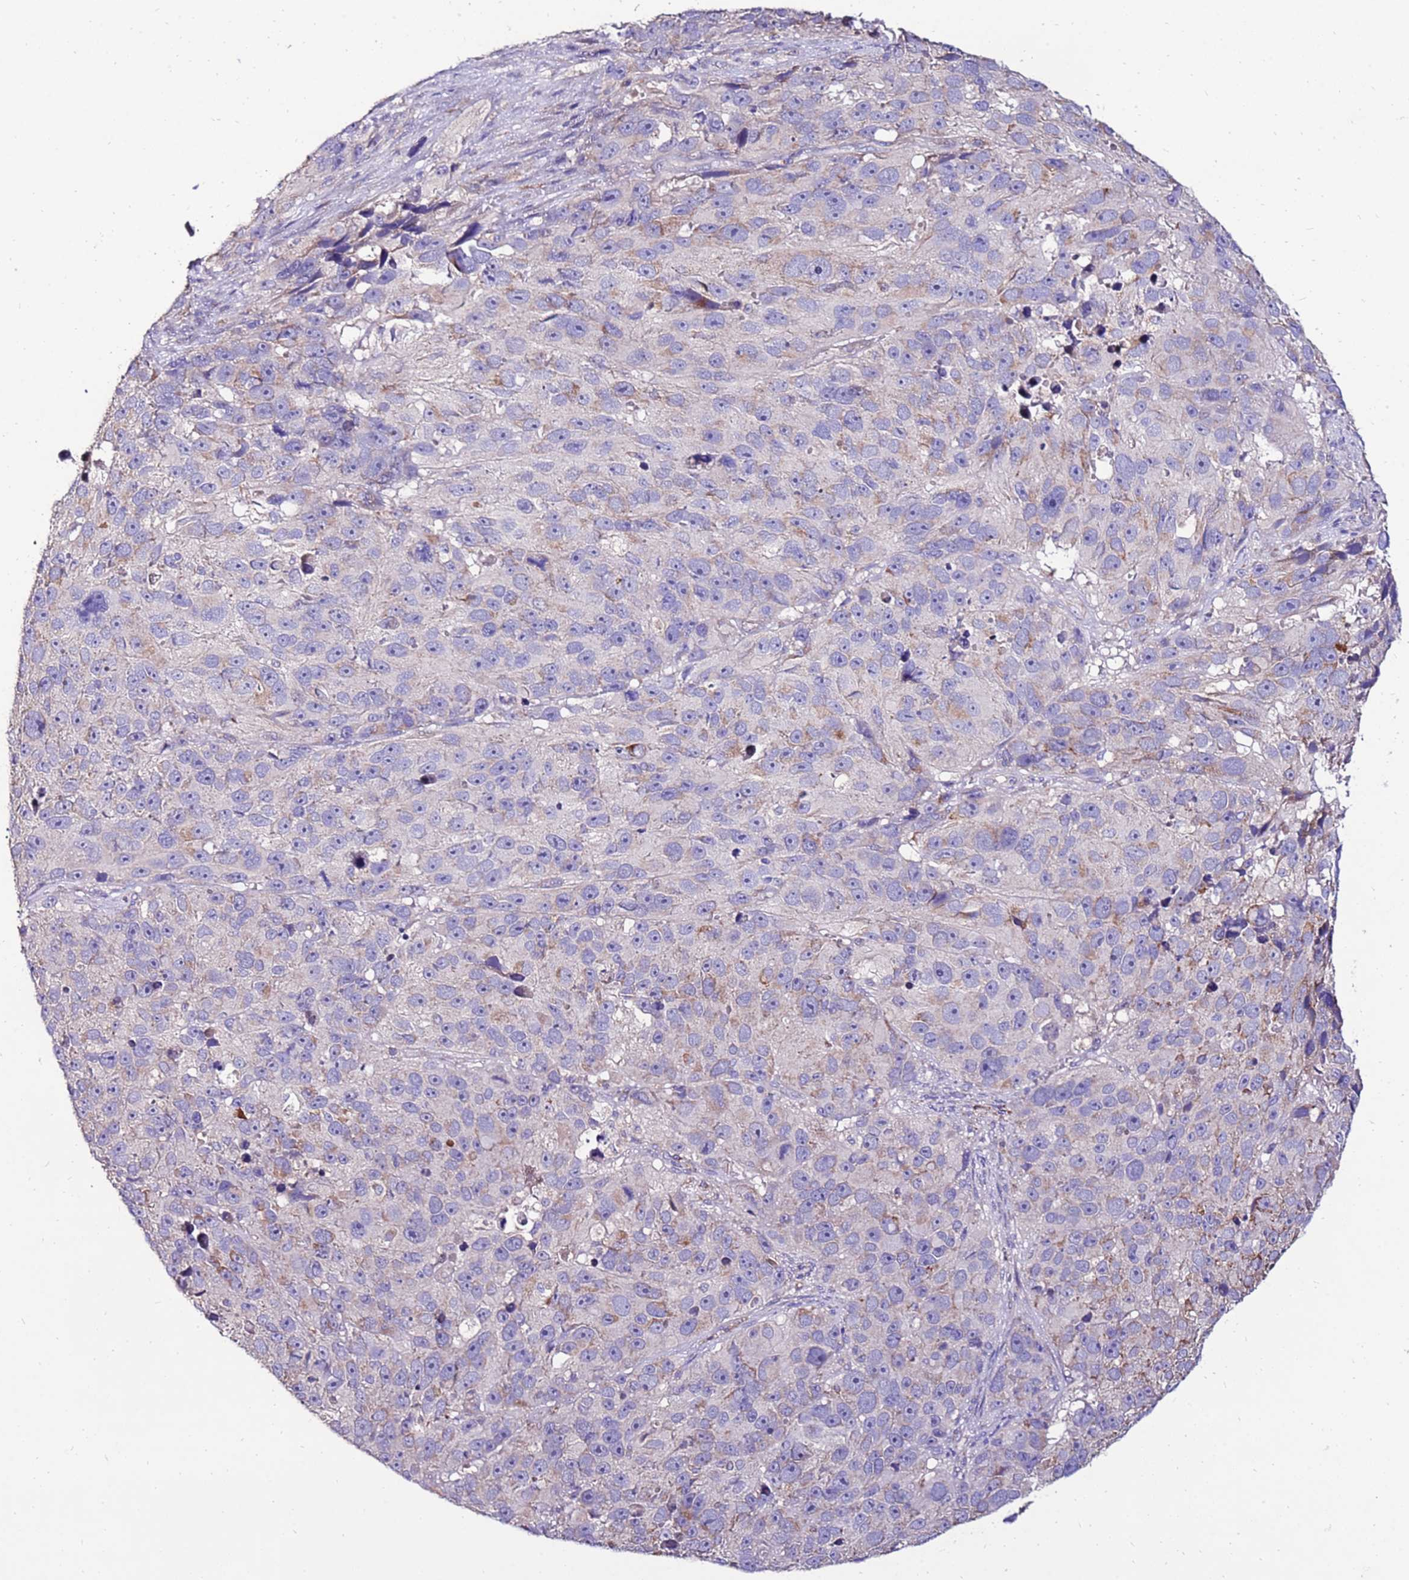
{"staining": {"intensity": "moderate", "quantity": "<25%", "location": "cytoplasmic/membranous"}, "tissue": "melanoma", "cell_type": "Tumor cells", "image_type": "cancer", "snomed": [{"axis": "morphology", "description": "Malignant melanoma, NOS"}, {"axis": "topography", "description": "Skin"}], "caption": "Immunohistochemical staining of human melanoma exhibits low levels of moderate cytoplasmic/membranous protein positivity in about <25% of tumor cells. The staining was performed using DAB to visualize the protein expression in brown, while the nuclei were stained in blue with hematoxylin (Magnification: 20x).", "gene": "TMEM106C", "patient": {"sex": "male", "age": 84}}